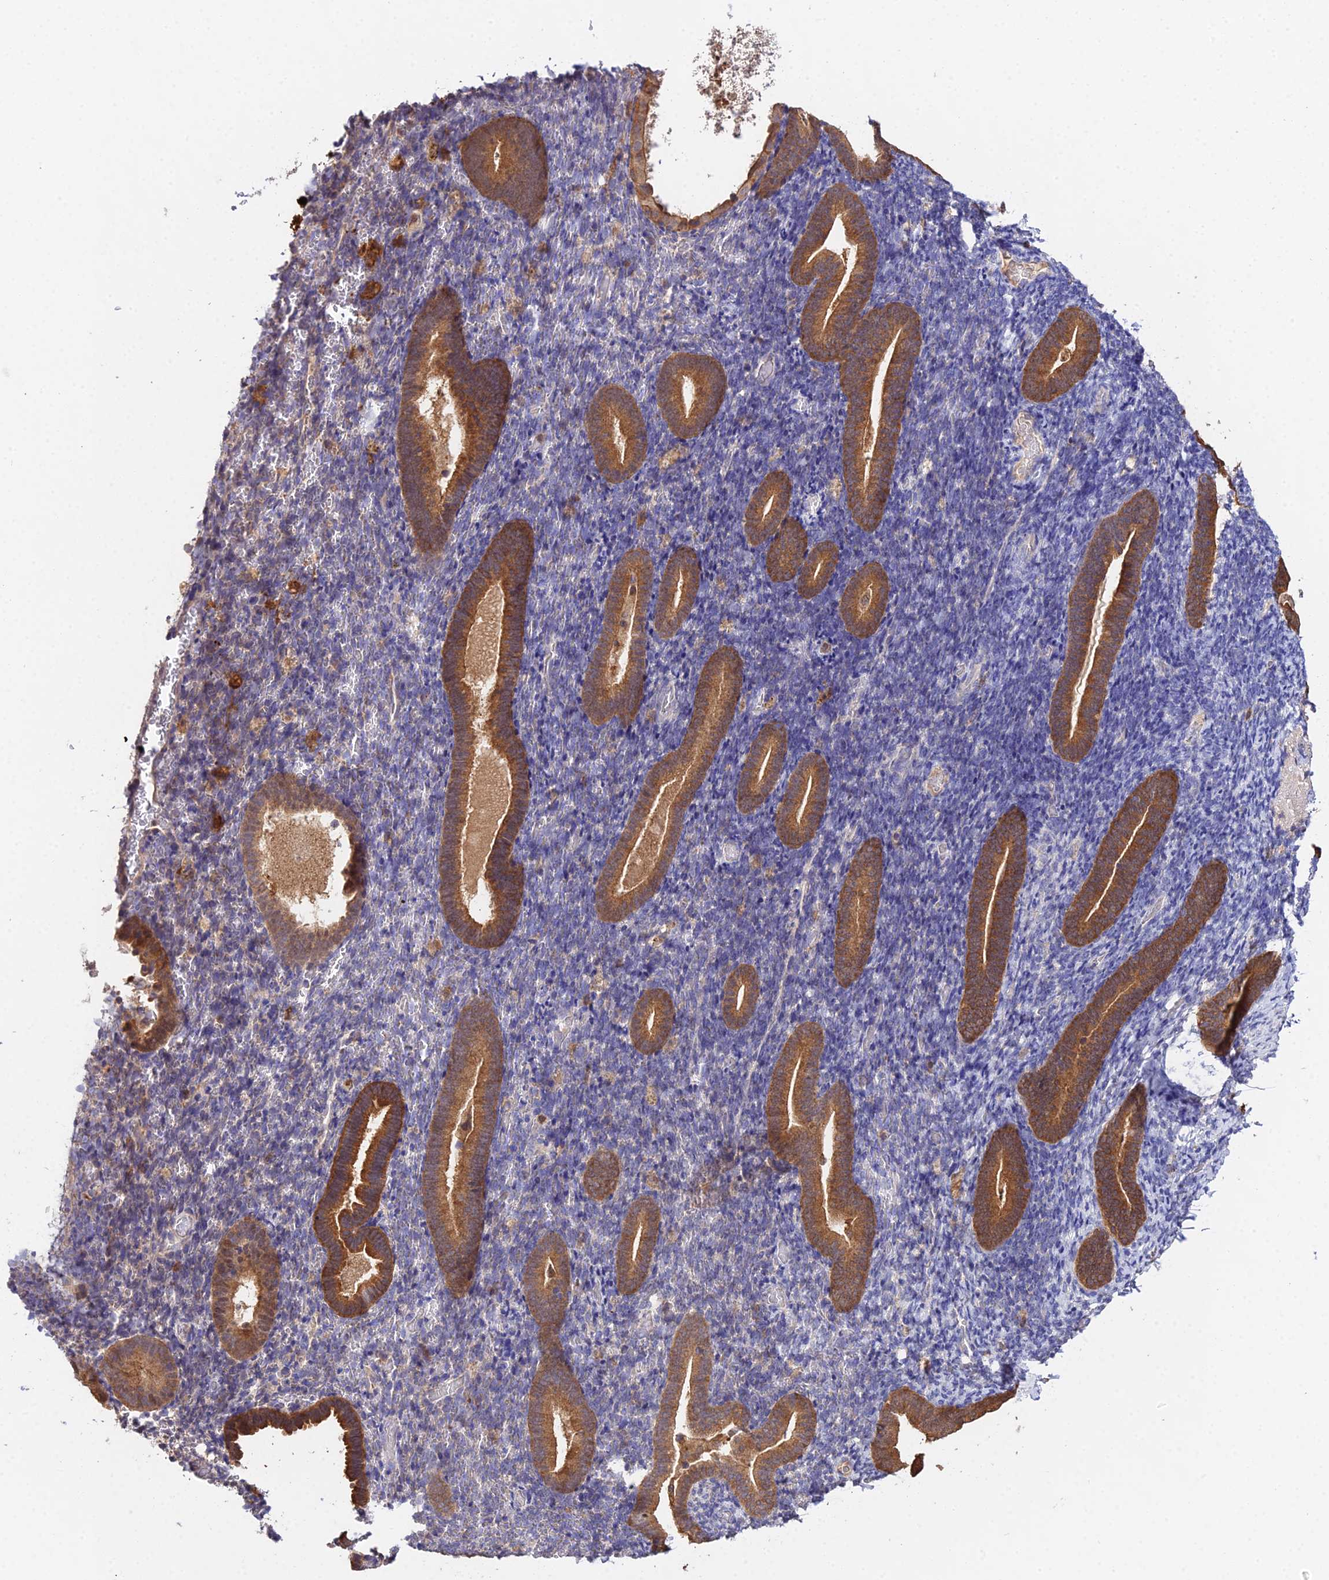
{"staining": {"intensity": "negative", "quantity": "none", "location": "none"}, "tissue": "endometrium", "cell_type": "Cells in endometrial stroma", "image_type": "normal", "snomed": [{"axis": "morphology", "description": "Normal tissue, NOS"}, {"axis": "topography", "description": "Endometrium"}], "caption": "Immunohistochemical staining of normal human endometrium exhibits no significant staining in cells in endometrial stroma. Brightfield microscopy of immunohistochemistry stained with DAB (brown) and hematoxylin (blue), captured at high magnification.", "gene": "FBP1", "patient": {"sex": "female", "age": 51}}